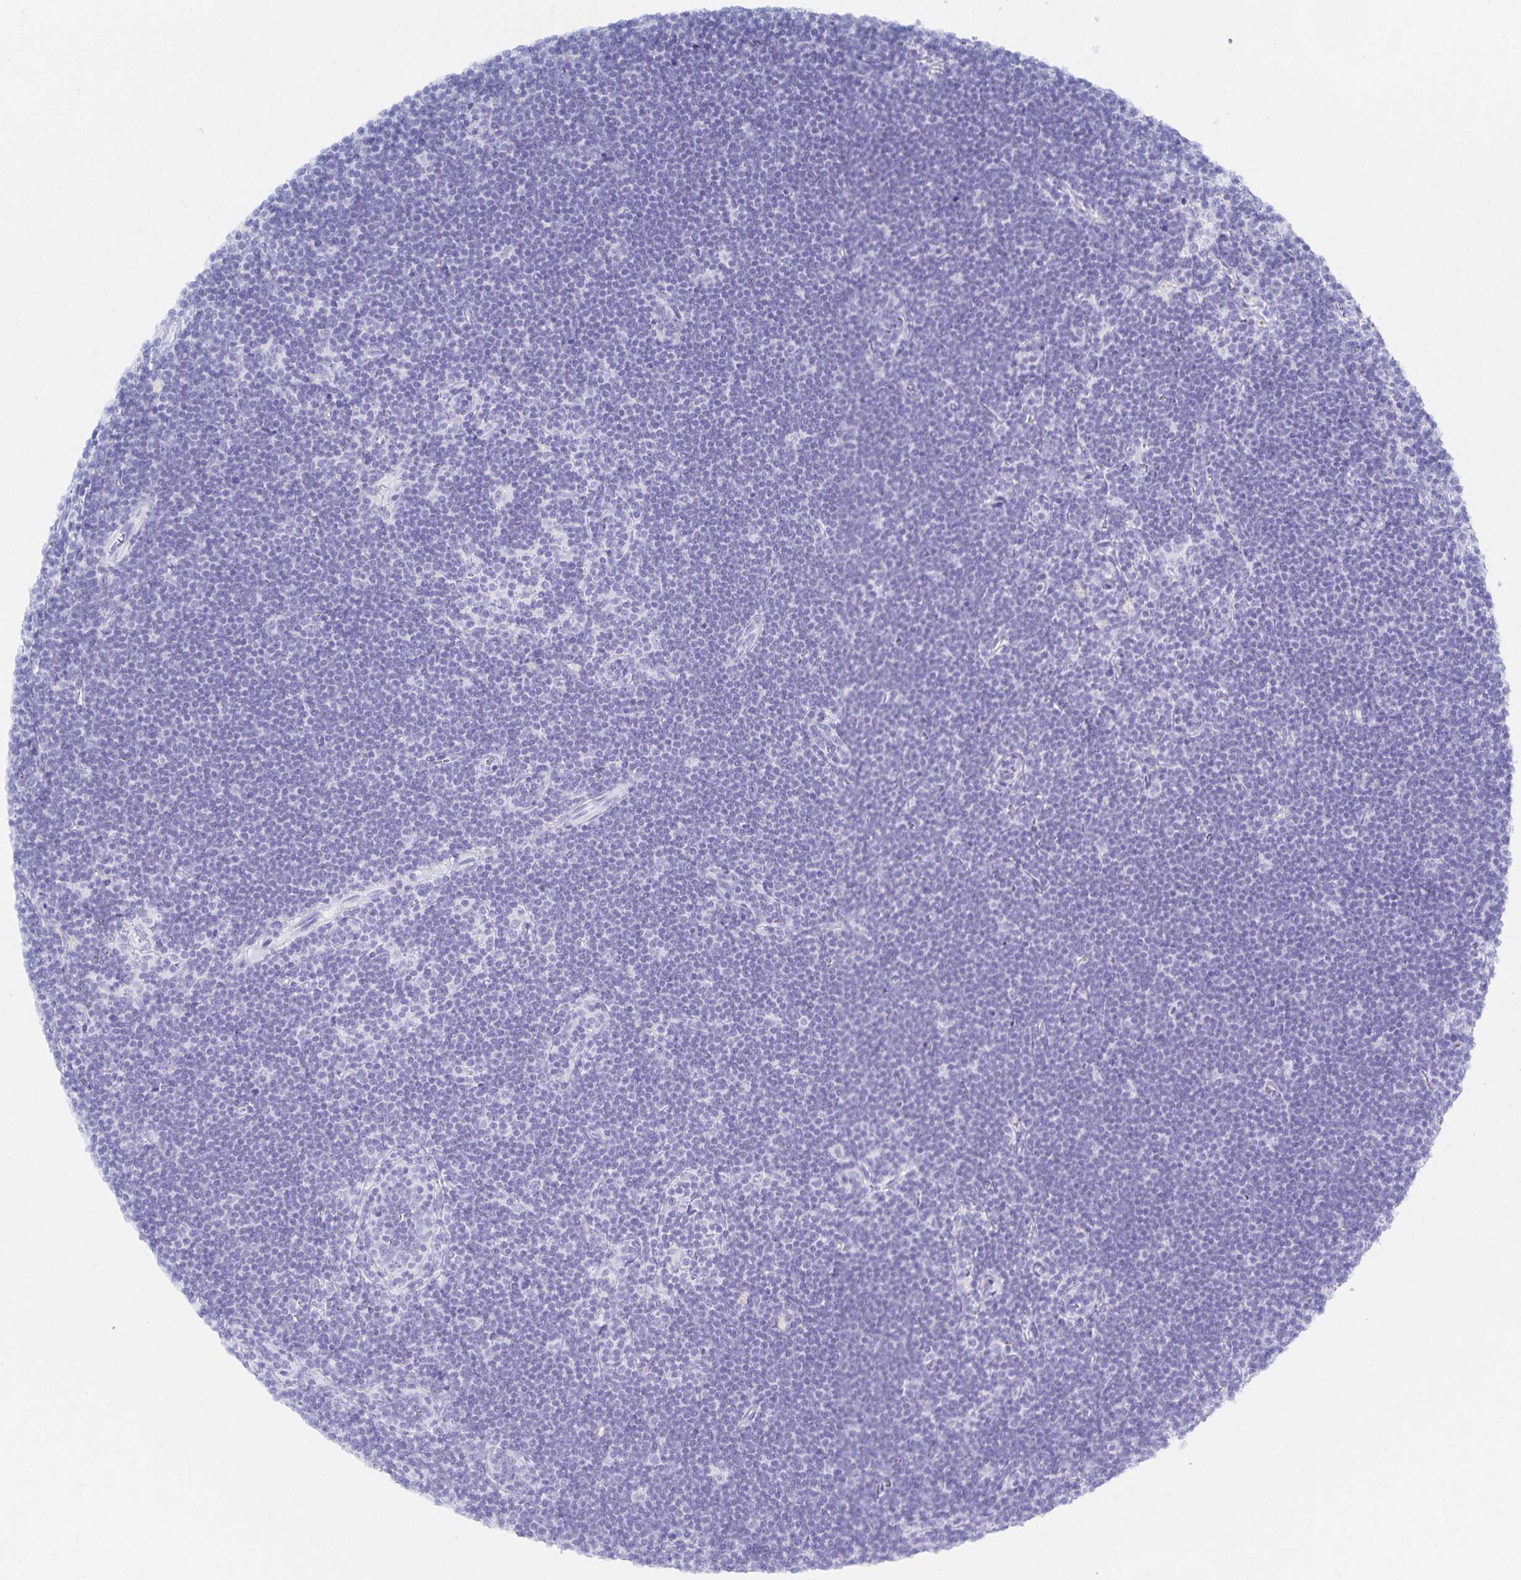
{"staining": {"intensity": "negative", "quantity": "none", "location": "none"}, "tissue": "lymphoma", "cell_type": "Tumor cells", "image_type": "cancer", "snomed": [{"axis": "morphology", "description": "Malignant lymphoma, non-Hodgkin's type, Low grade"}, {"axis": "topography", "description": "Lymph node"}], "caption": "A micrograph of human lymphoma is negative for staining in tumor cells. The staining was performed using DAB to visualize the protein expression in brown, while the nuclei were stained in blue with hematoxylin (Magnification: 20x).", "gene": "SNTN", "patient": {"sex": "female", "age": 73}}